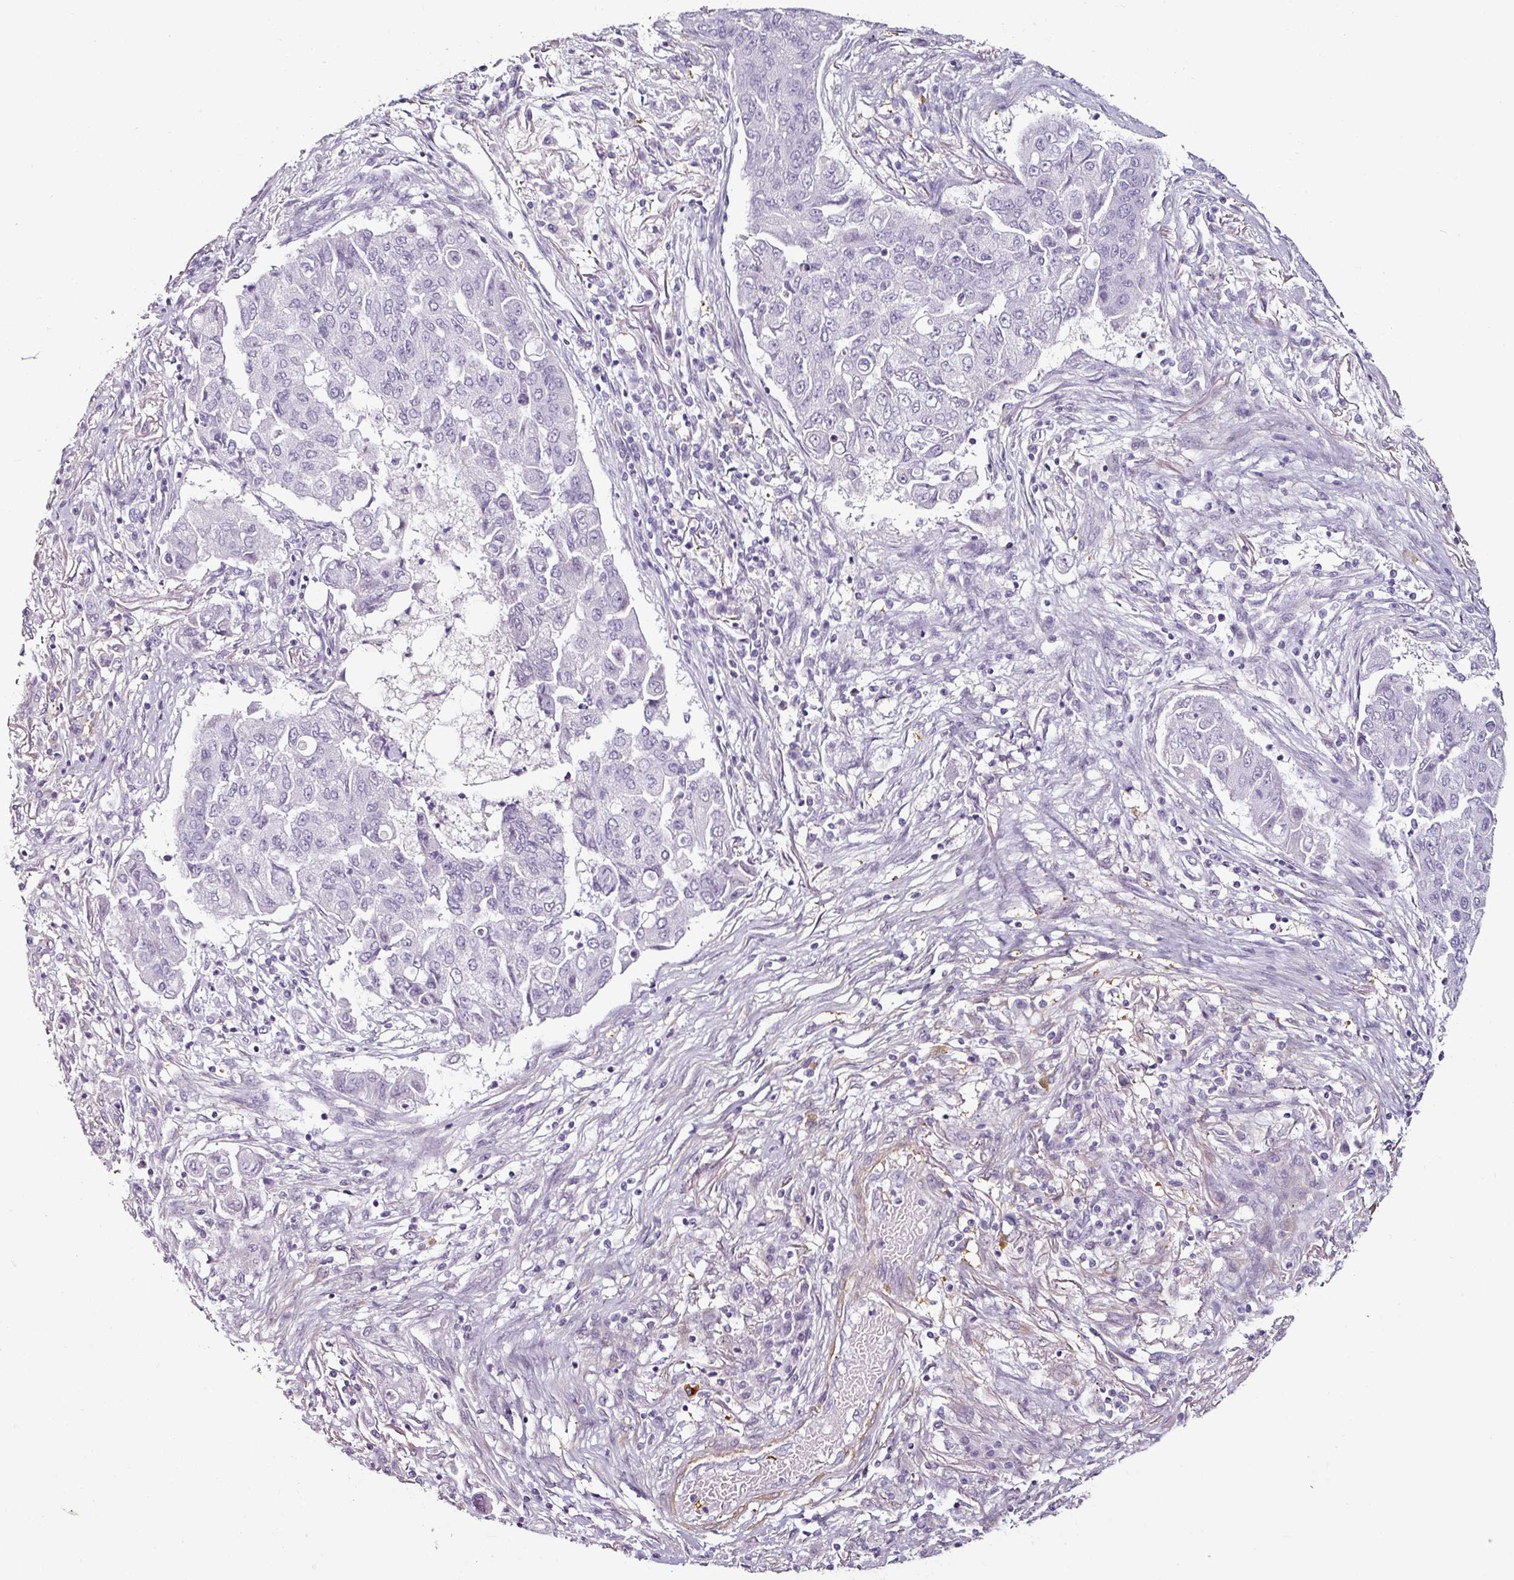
{"staining": {"intensity": "negative", "quantity": "none", "location": "none"}, "tissue": "lung cancer", "cell_type": "Tumor cells", "image_type": "cancer", "snomed": [{"axis": "morphology", "description": "Squamous cell carcinoma, NOS"}, {"axis": "topography", "description": "Lung"}], "caption": "Immunohistochemistry of squamous cell carcinoma (lung) shows no positivity in tumor cells.", "gene": "CAP2", "patient": {"sex": "male", "age": 74}}